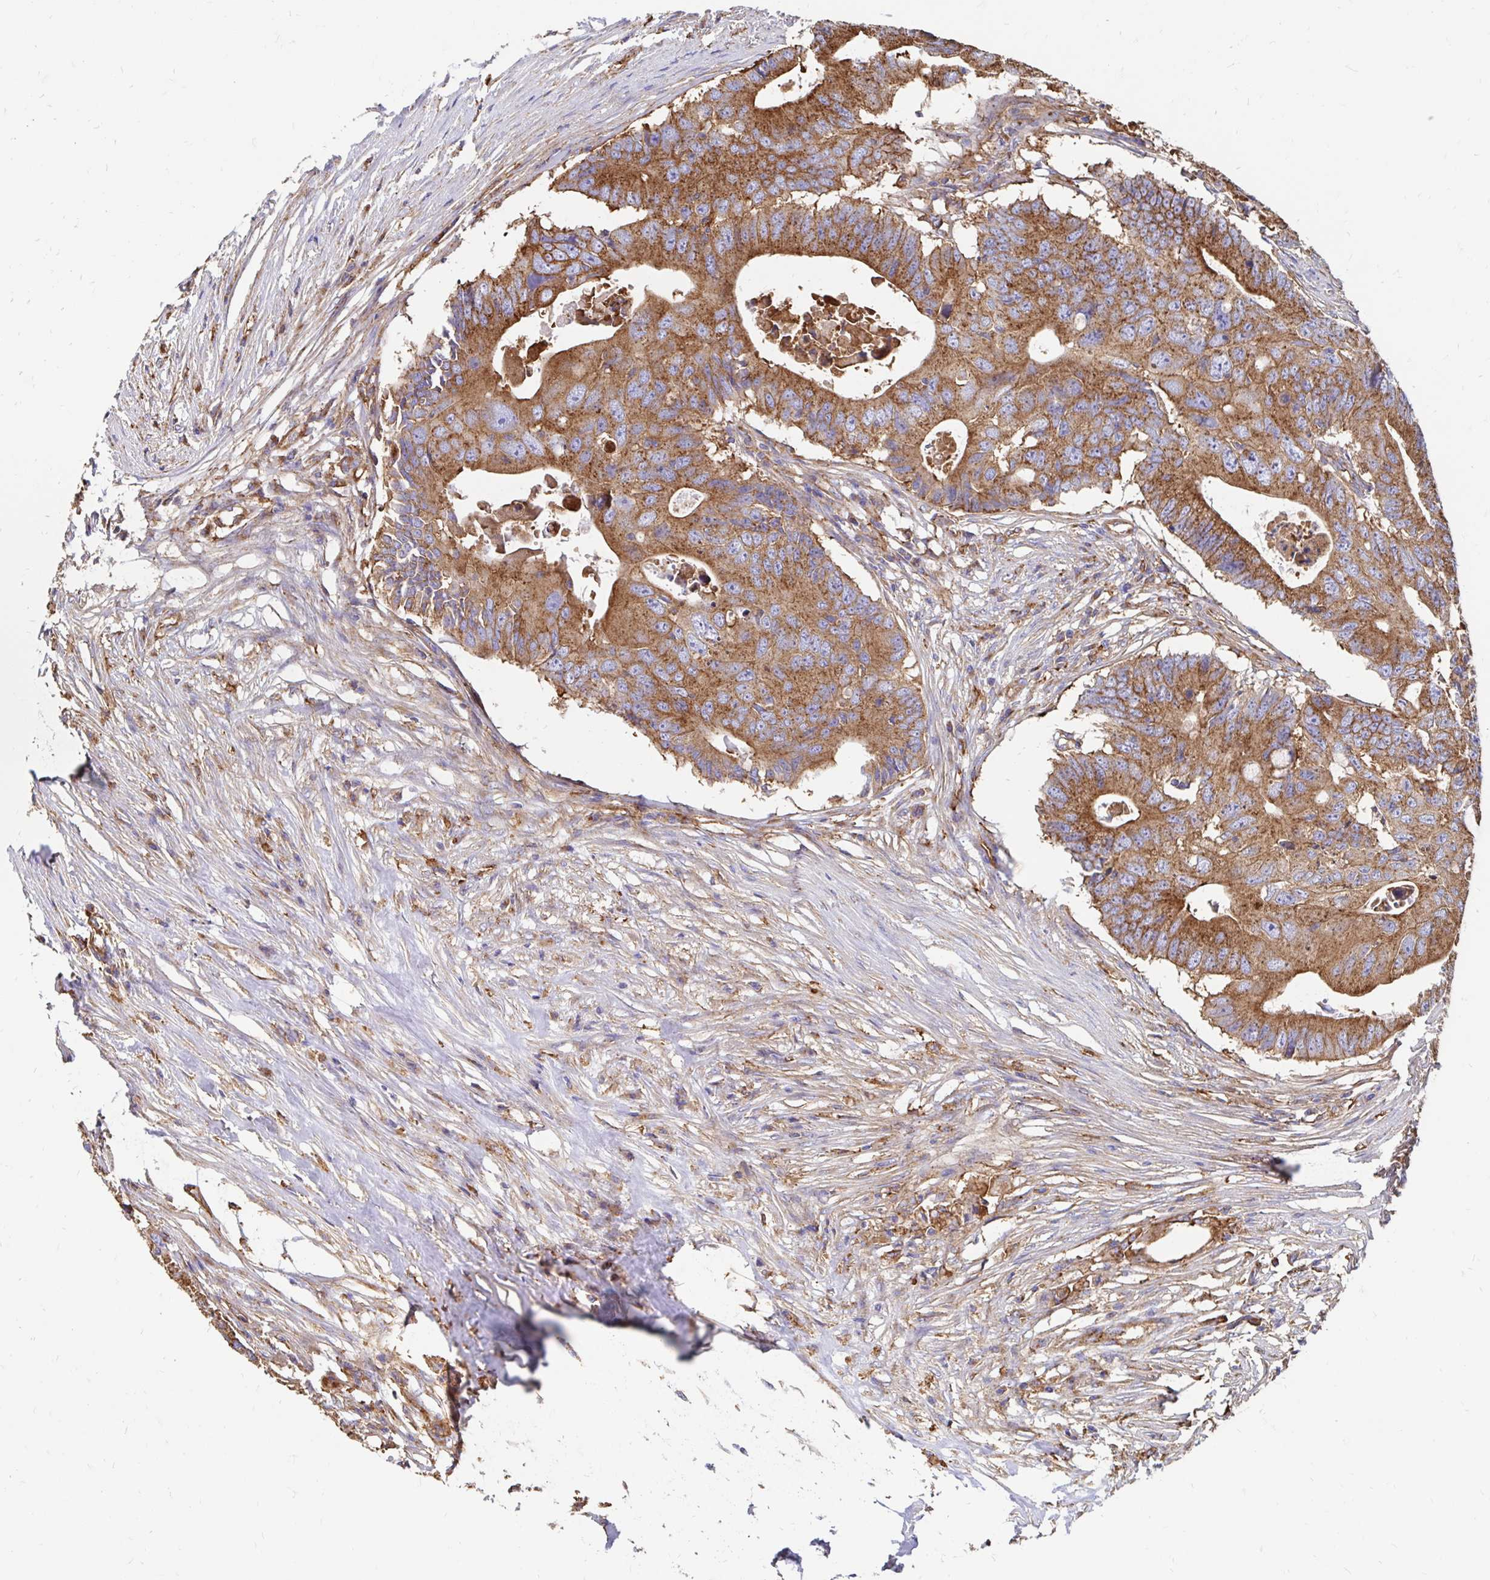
{"staining": {"intensity": "strong", "quantity": ">75%", "location": "cytoplasmic/membranous"}, "tissue": "colorectal cancer", "cell_type": "Tumor cells", "image_type": "cancer", "snomed": [{"axis": "morphology", "description": "Adenocarcinoma, NOS"}, {"axis": "topography", "description": "Colon"}], "caption": "High-magnification brightfield microscopy of adenocarcinoma (colorectal) stained with DAB (3,3'-diaminobenzidine) (brown) and counterstained with hematoxylin (blue). tumor cells exhibit strong cytoplasmic/membranous staining is present in approximately>75% of cells. (Stains: DAB (3,3'-diaminobenzidine) in brown, nuclei in blue, Microscopy: brightfield microscopy at high magnification).", "gene": "CLTC", "patient": {"sex": "male", "age": 71}}